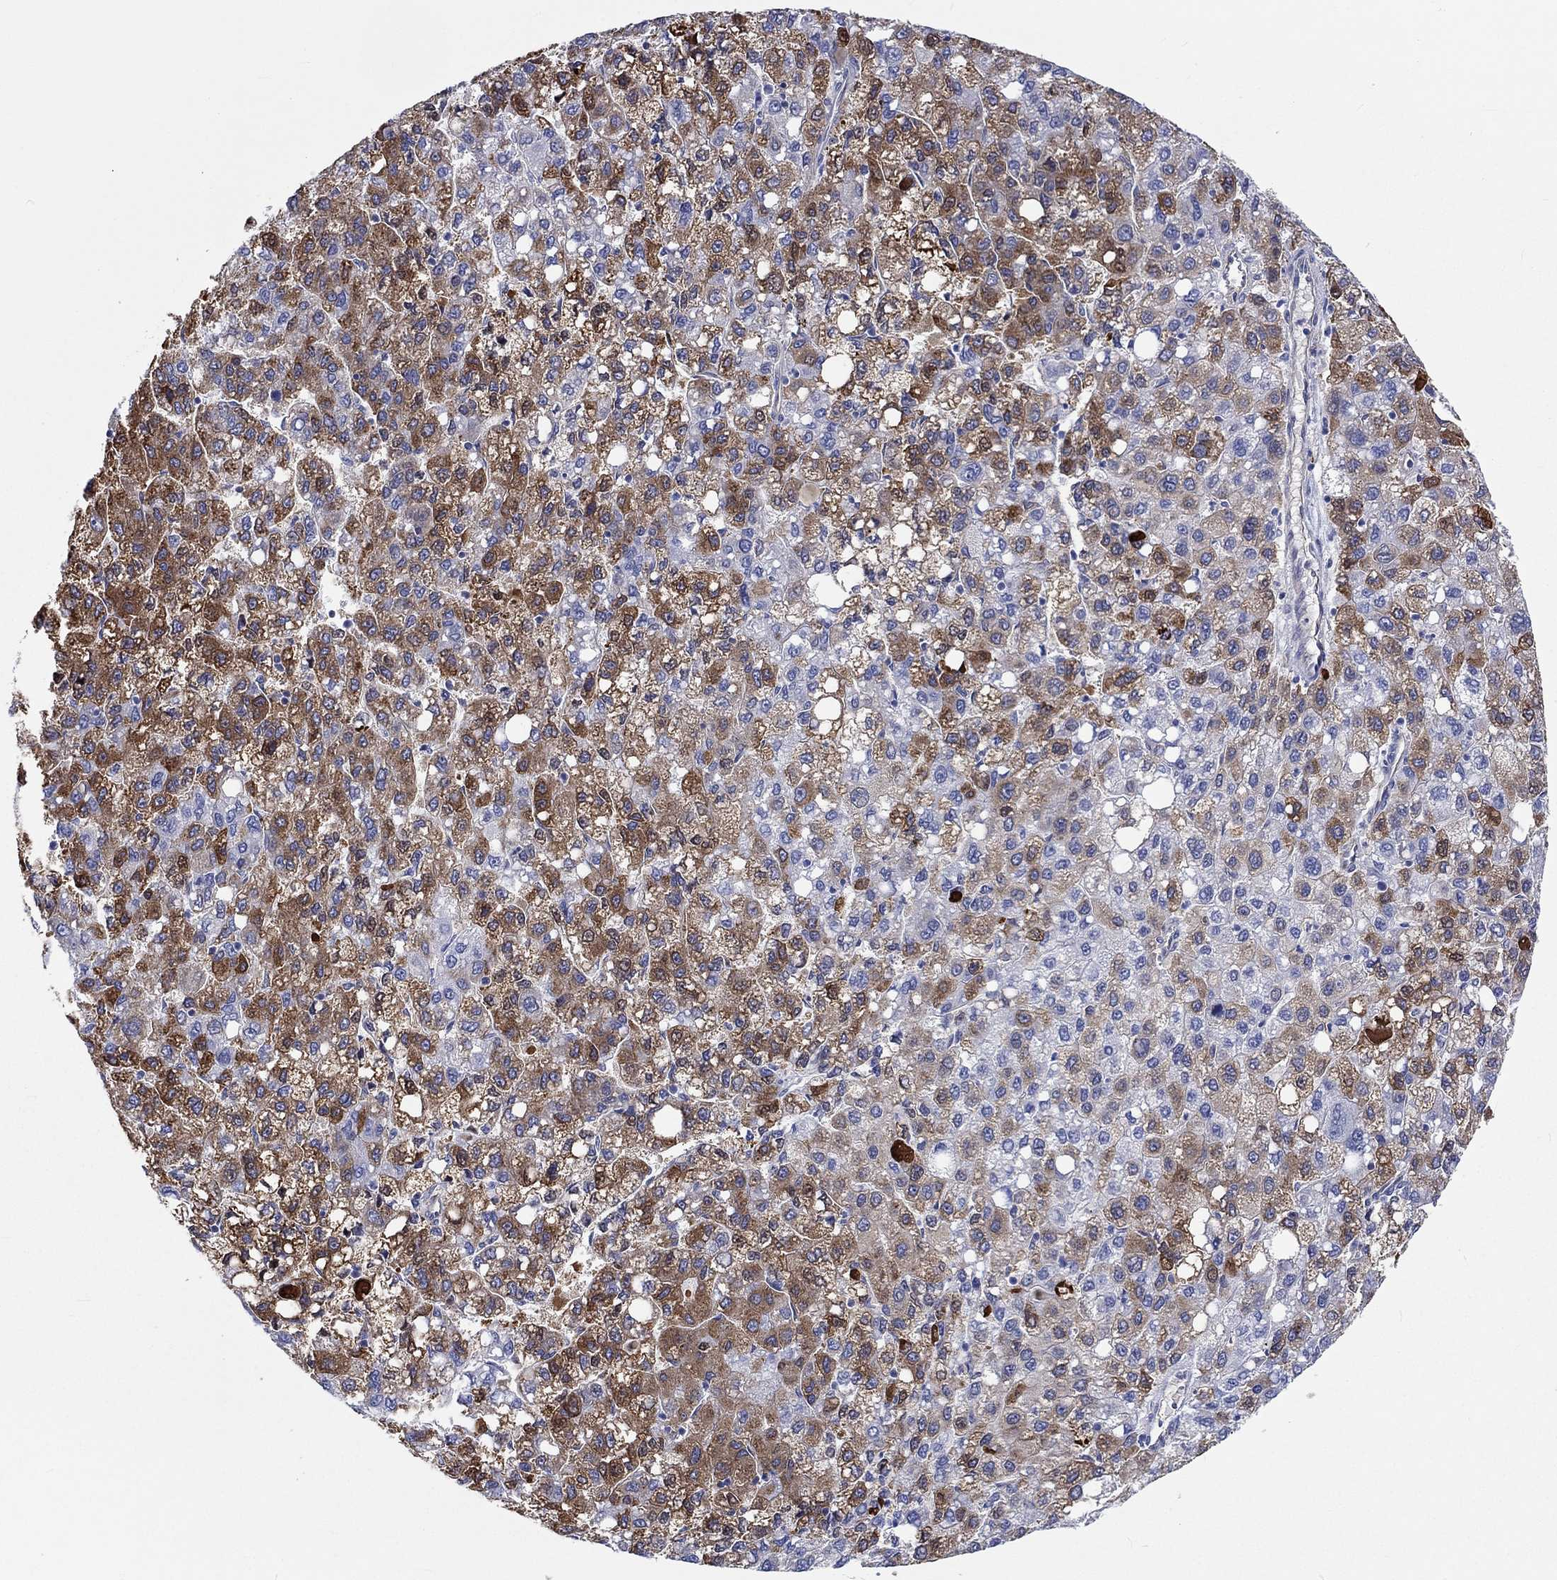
{"staining": {"intensity": "strong", "quantity": "25%-75%", "location": "cytoplasmic/membranous"}, "tissue": "liver cancer", "cell_type": "Tumor cells", "image_type": "cancer", "snomed": [{"axis": "morphology", "description": "Carcinoma, Hepatocellular, NOS"}, {"axis": "topography", "description": "Liver"}], "caption": "About 25%-75% of tumor cells in human hepatocellular carcinoma (liver) reveal strong cytoplasmic/membranous protein positivity as visualized by brown immunohistochemical staining.", "gene": "CDY2B", "patient": {"sex": "female", "age": 82}}